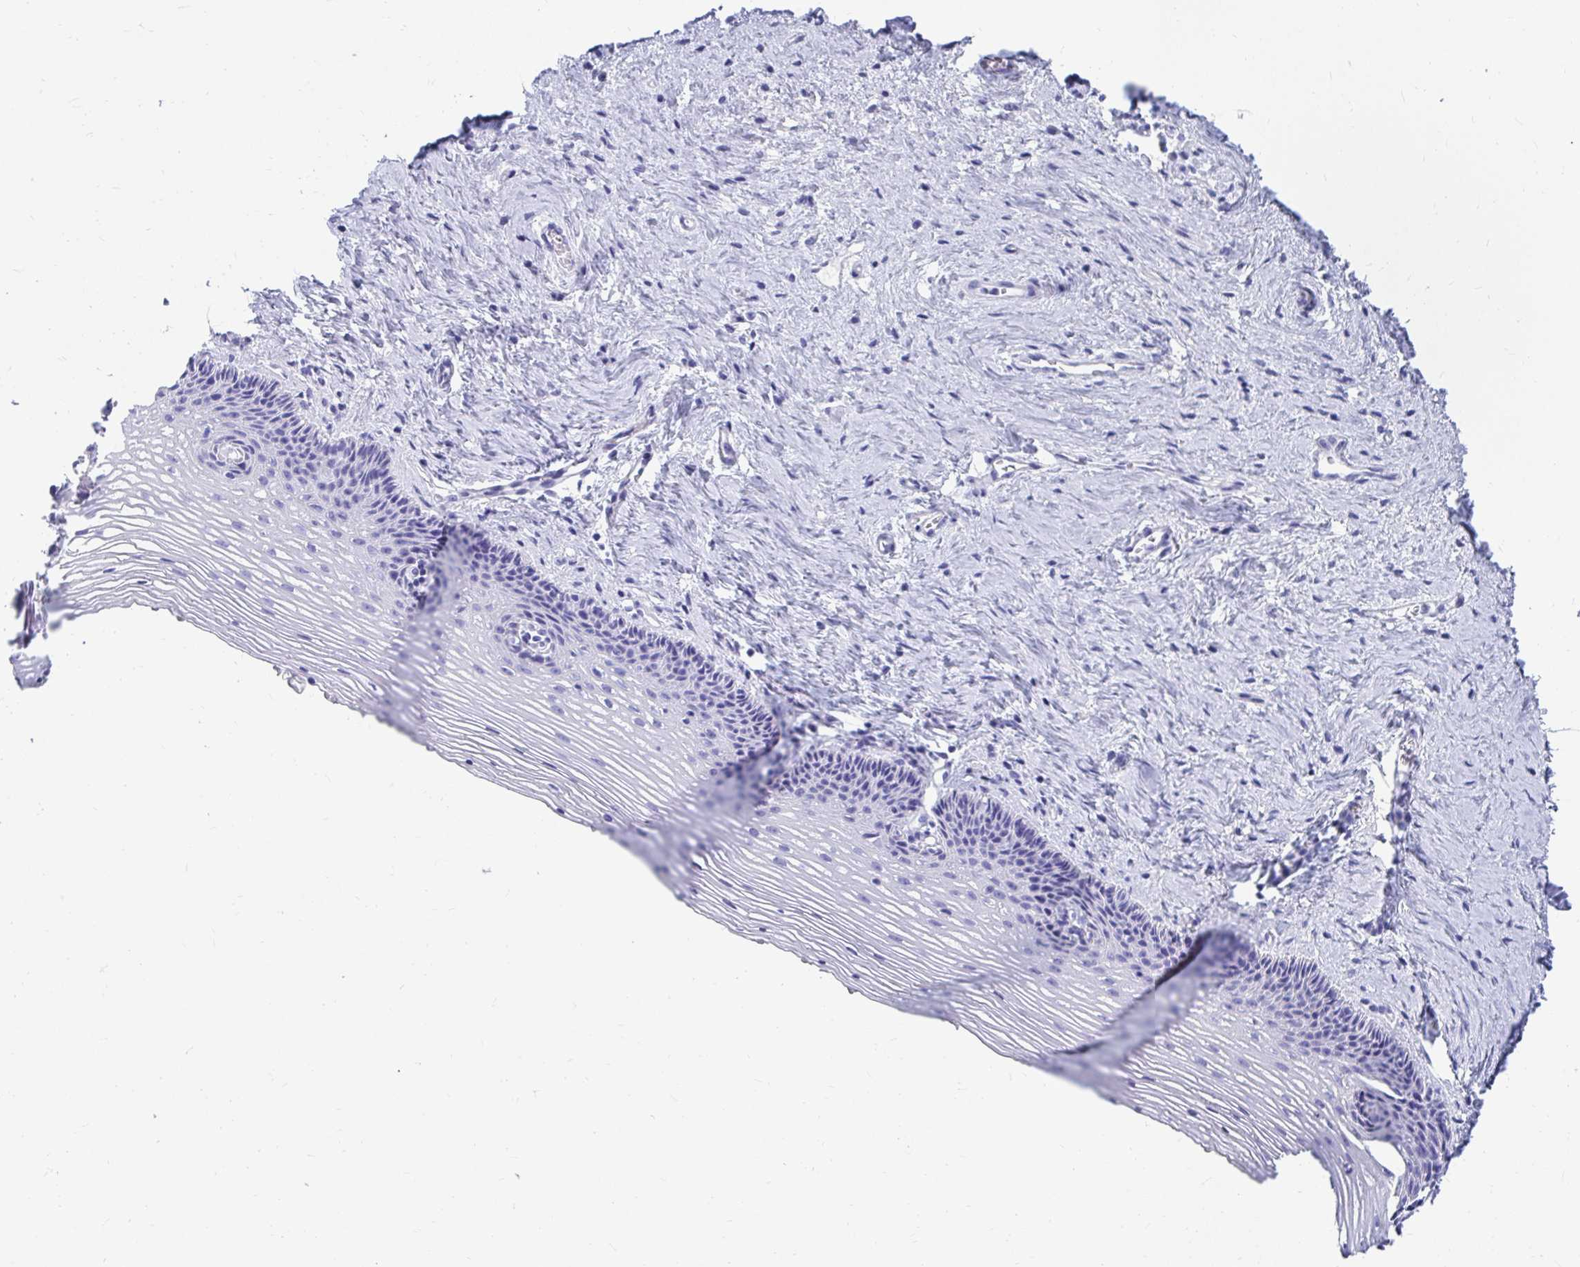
{"staining": {"intensity": "negative", "quantity": "none", "location": "none"}, "tissue": "vagina", "cell_type": "Squamous epithelial cells", "image_type": "normal", "snomed": [{"axis": "morphology", "description": "Normal tissue, NOS"}, {"axis": "topography", "description": "Vagina"}, {"axis": "topography", "description": "Cervix"}], "caption": "This histopathology image is of normal vagina stained with immunohistochemistry (IHC) to label a protein in brown with the nuclei are counter-stained blue. There is no staining in squamous epithelial cells.", "gene": "DPEP3", "patient": {"sex": "female", "age": 37}}